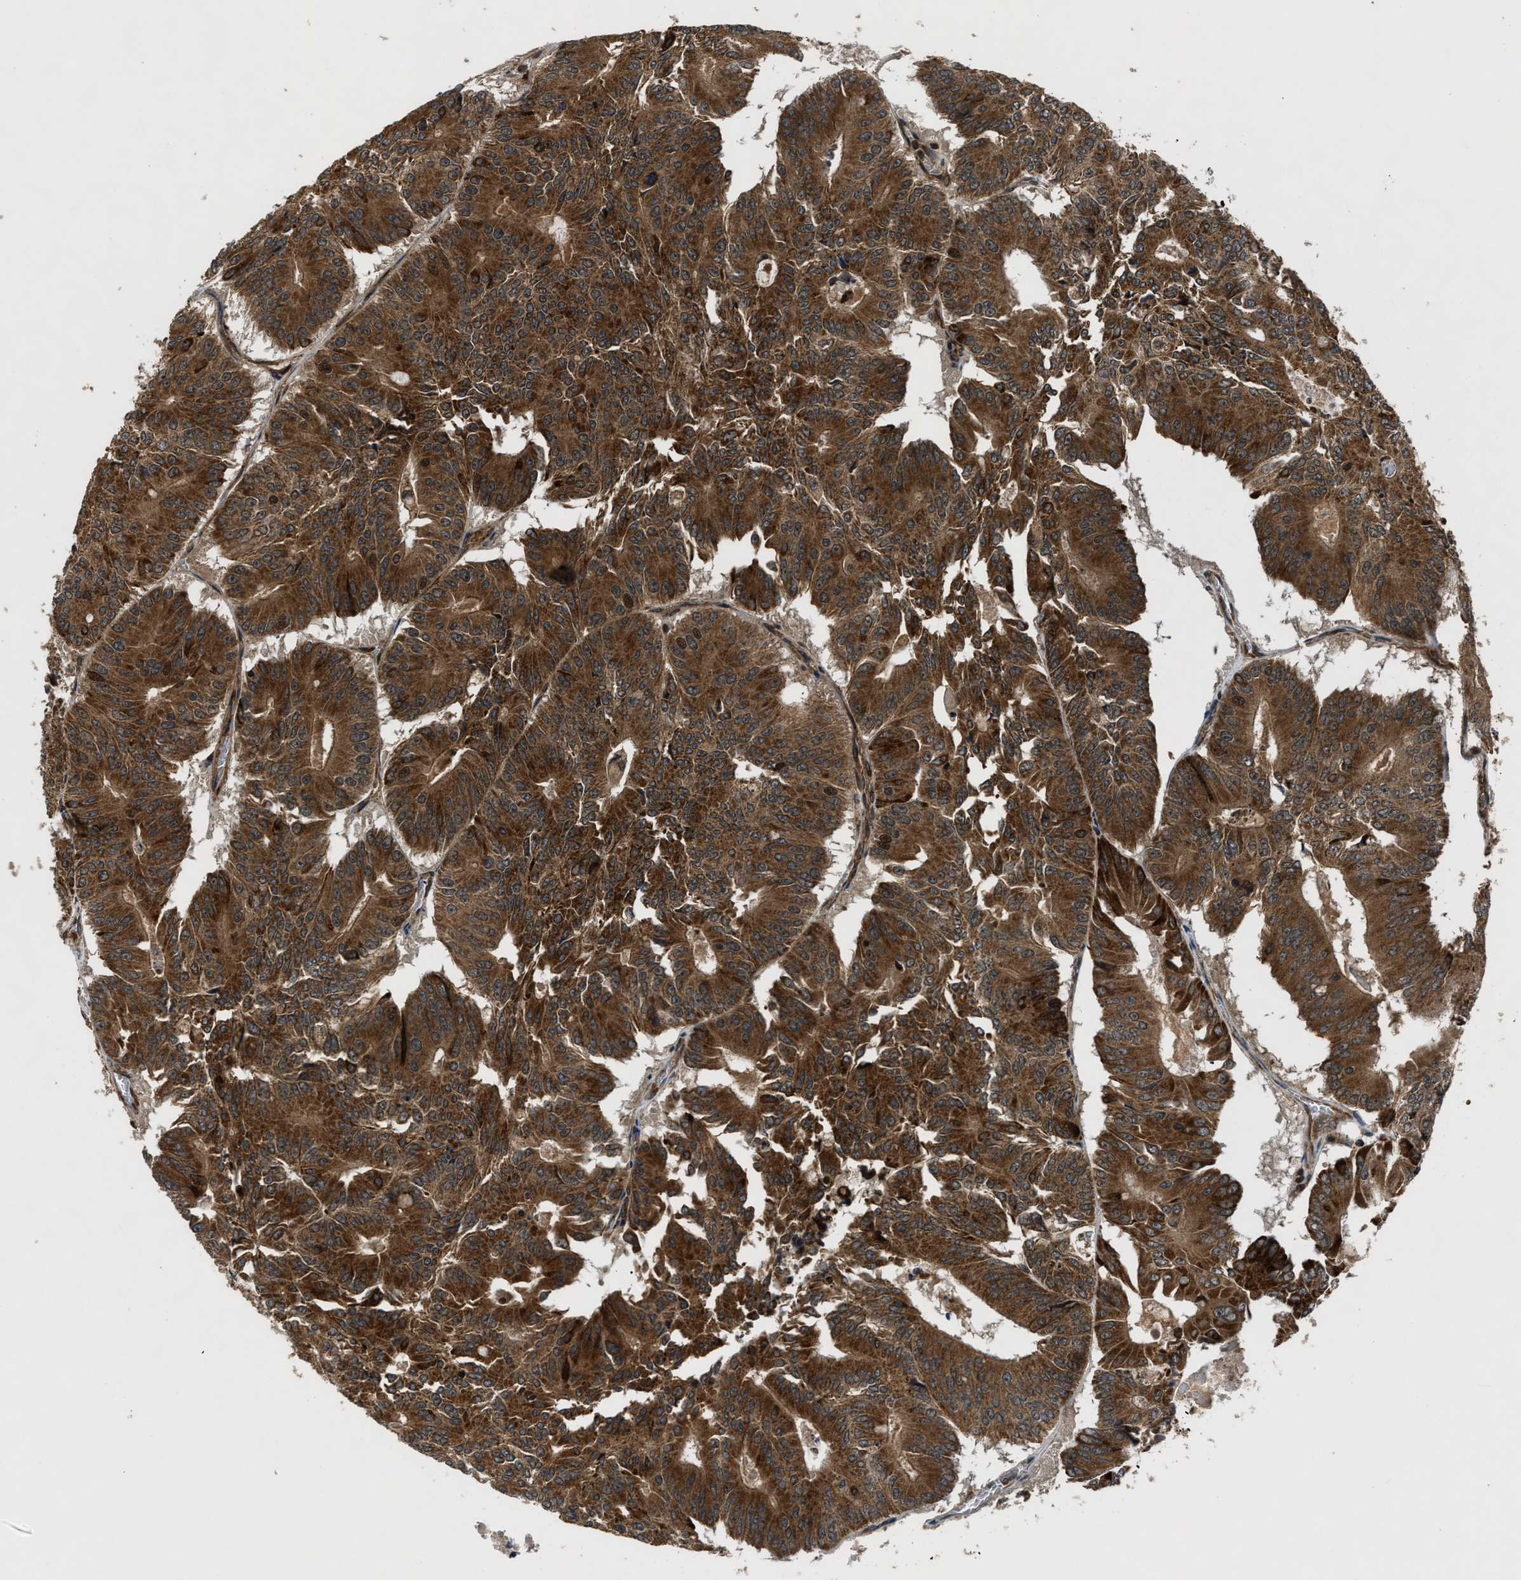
{"staining": {"intensity": "strong", "quantity": ">75%", "location": "cytoplasmic/membranous"}, "tissue": "colorectal cancer", "cell_type": "Tumor cells", "image_type": "cancer", "snomed": [{"axis": "morphology", "description": "Adenocarcinoma, NOS"}, {"axis": "topography", "description": "Colon"}], "caption": "Brown immunohistochemical staining in human colorectal cancer demonstrates strong cytoplasmic/membranous positivity in about >75% of tumor cells.", "gene": "PNPLA8", "patient": {"sex": "male", "age": 87}}